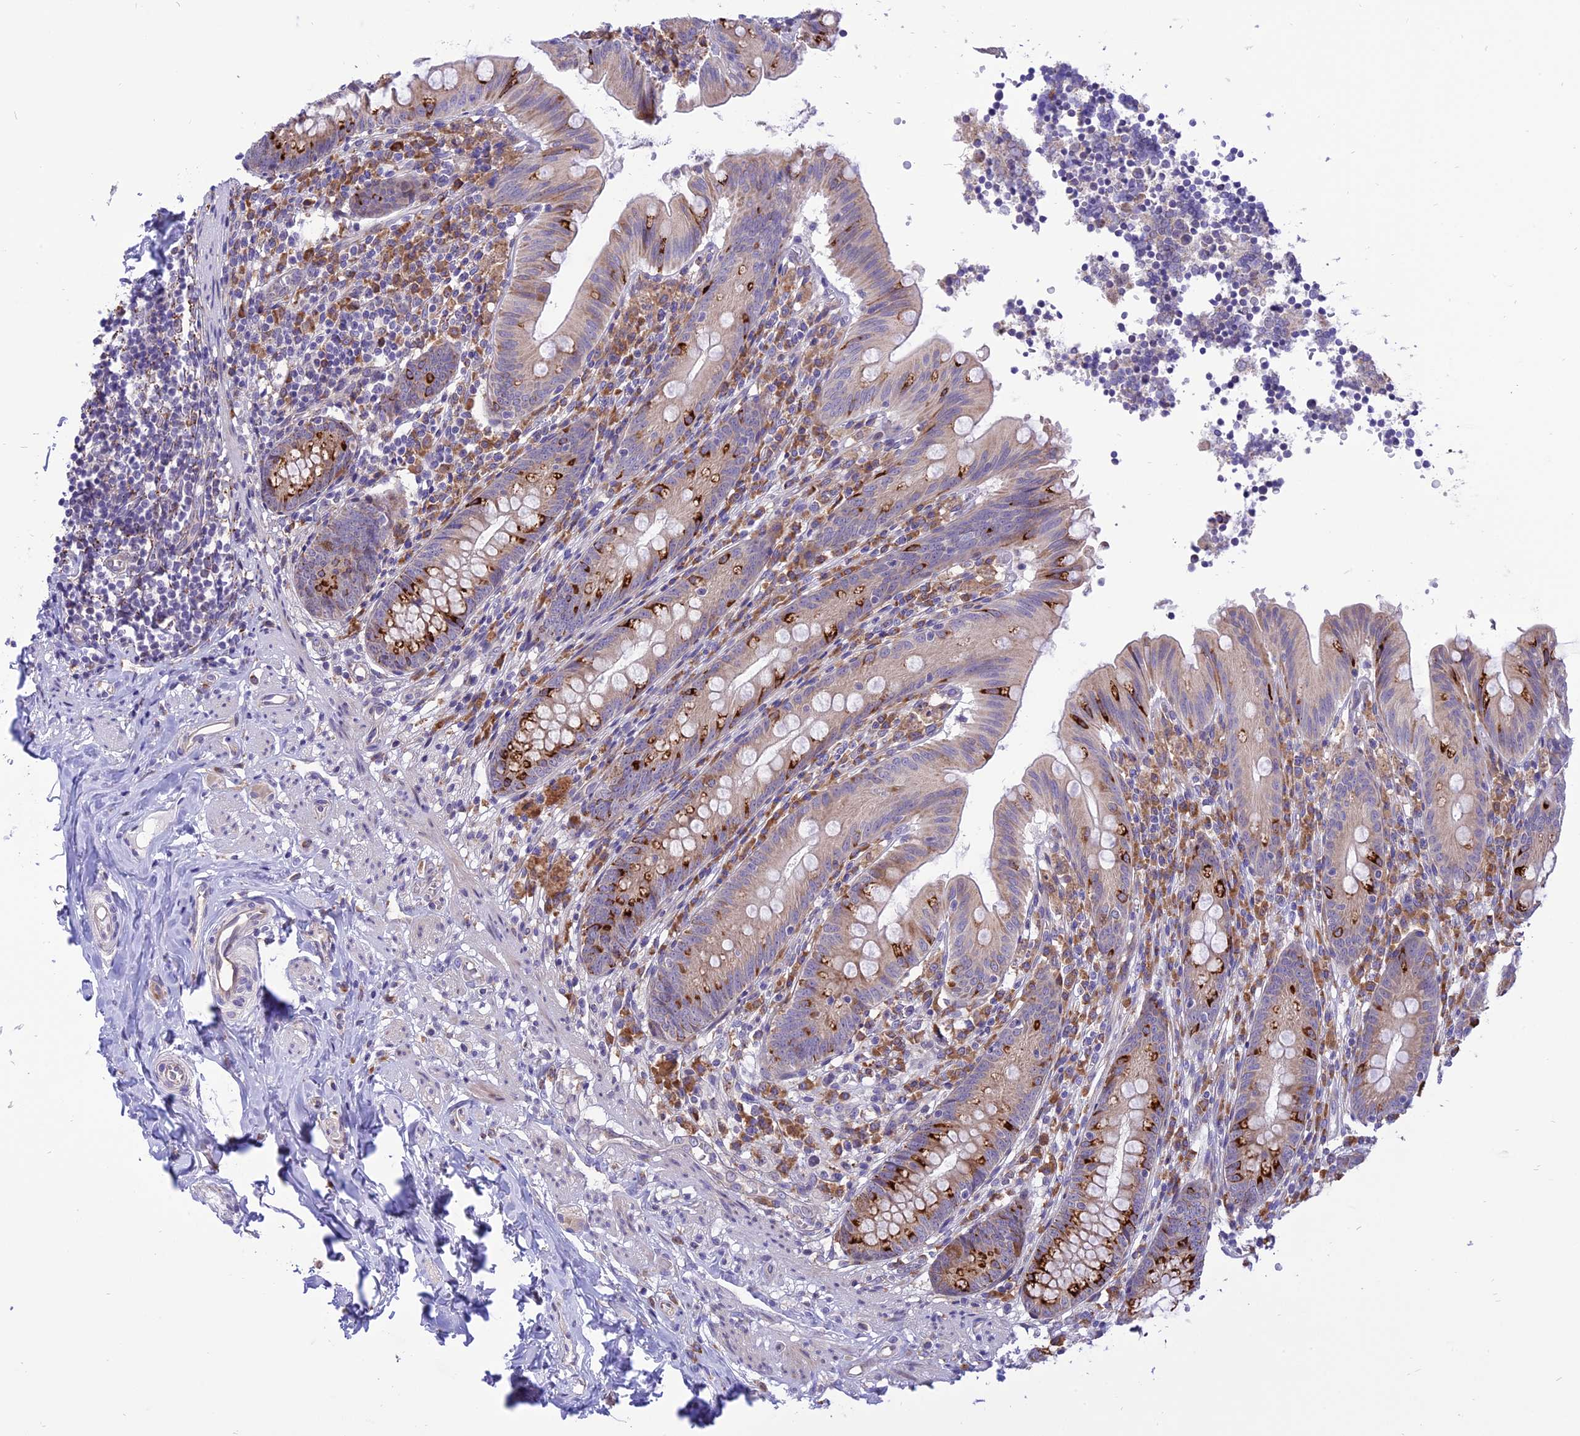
{"staining": {"intensity": "strong", "quantity": "<25%", "location": "cytoplasmic/membranous"}, "tissue": "appendix", "cell_type": "Glandular cells", "image_type": "normal", "snomed": [{"axis": "morphology", "description": "Normal tissue, NOS"}, {"axis": "topography", "description": "Appendix"}], "caption": "IHC (DAB (3,3'-diaminobenzidine)) staining of benign human appendix reveals strong cytoplasmic/membranous protein staining in approximately <25% of glandular cells. The staining is performed using DAB (3,3'-diaminobenzidine) brown chromogen to label protein expression. The nuclei are counter-stained blue using hematoxylin.", "gene": "ARMCX6", "patient": {"sex": "male", "age": 55}}